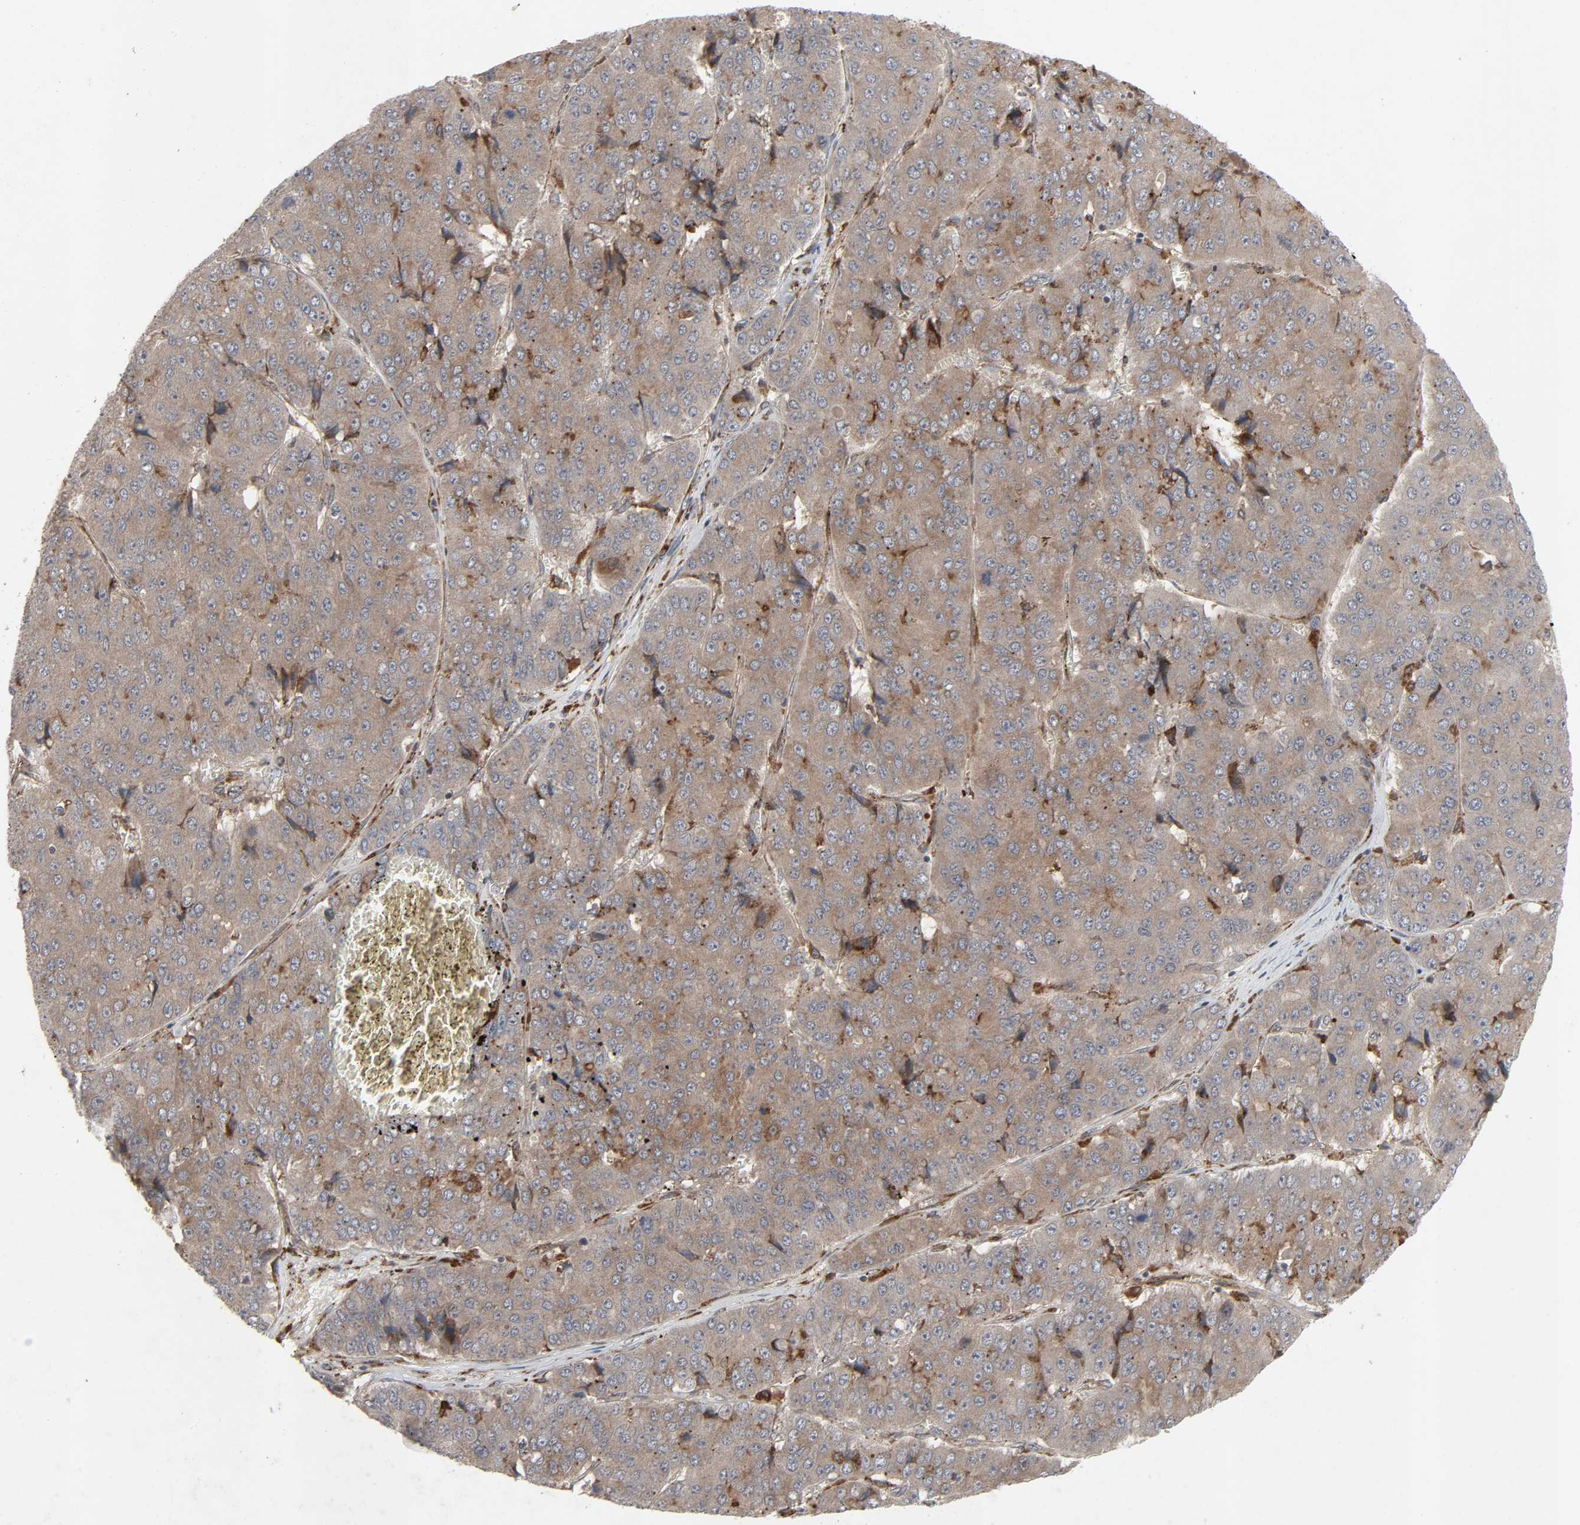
{"staining": {"intensity": "weak", "quantity": ">75%", "location": "cytoplasmic/membranous"}, "tissue": "pancreatic cancer", "cell_type": "Tumor cells", "image_type": "cancer", "snomed": [{"axis": "morphology", "description": "Adenocarcinoma, NOS"}, {"axis": "topography", "description": "Pancreas"}], "caption": "About >75% of tumor cells in human pancreatic adenocarcinoma exhibit weak cytoplasmic/membranous protein positivity as visualized by brown immunohistochemical staining.", "gene": "ADCY4", "patient": {"sex": "male", "age": 50}}